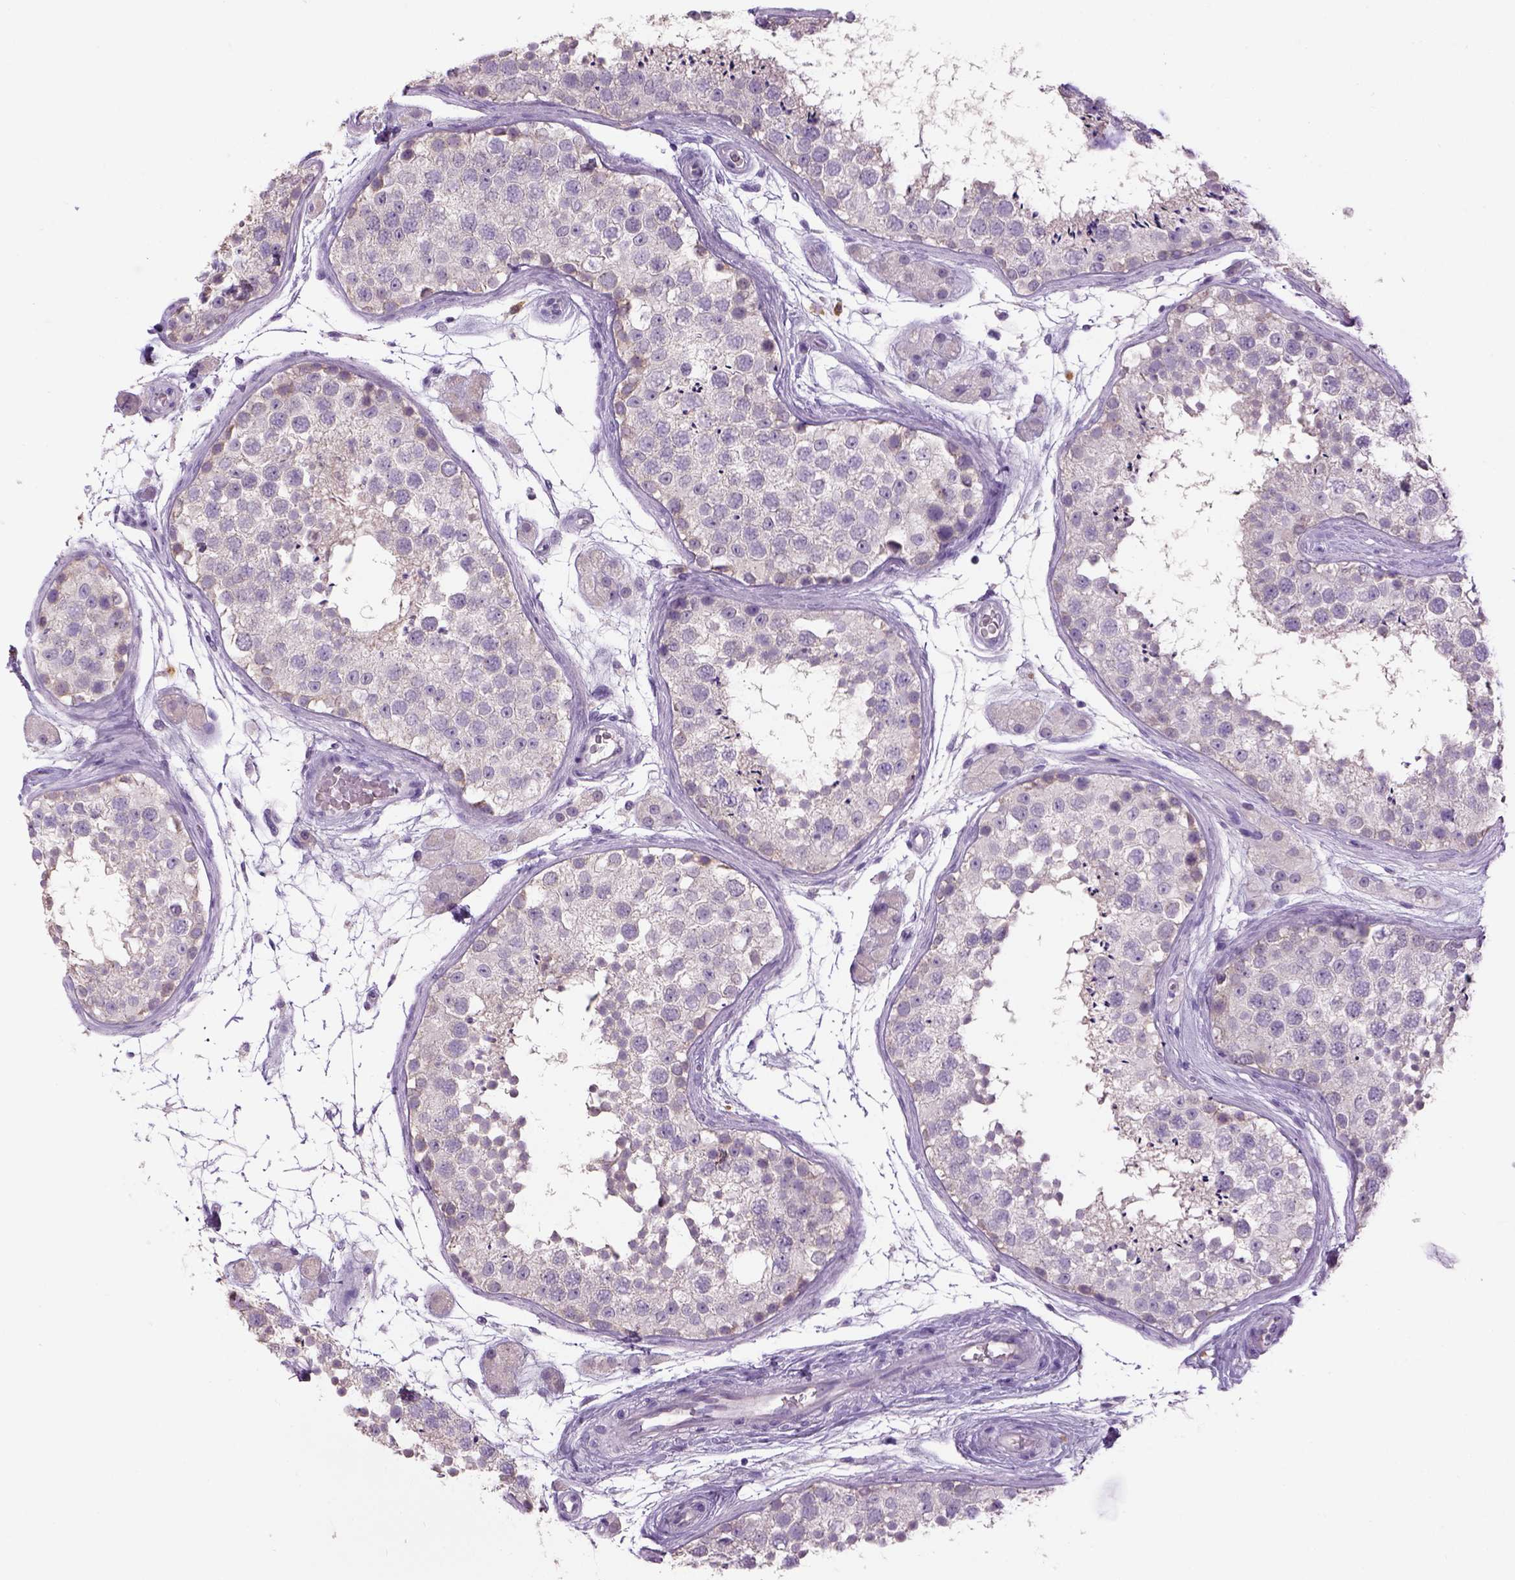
{"staining": {"intensity": "weak", "quantity": "25%-75%", "location": "cytoplasmic/membranous"}, "tissue": "testis", "cell_type": "Cells in seminiferous ducts", "image_type": "normal", "snomed": [{"axis": "morphology", "description": "Normal tissue, NOS"}, {"axis": "topography", "description": "Testis"}], "caption": "A brown stain shows weak cytoplasmic/membranous staining of a protein in cells in seminiferous ducts of benign human testis.", "gene": "DBH", "patient": {"sex": "male", "age": 41}}